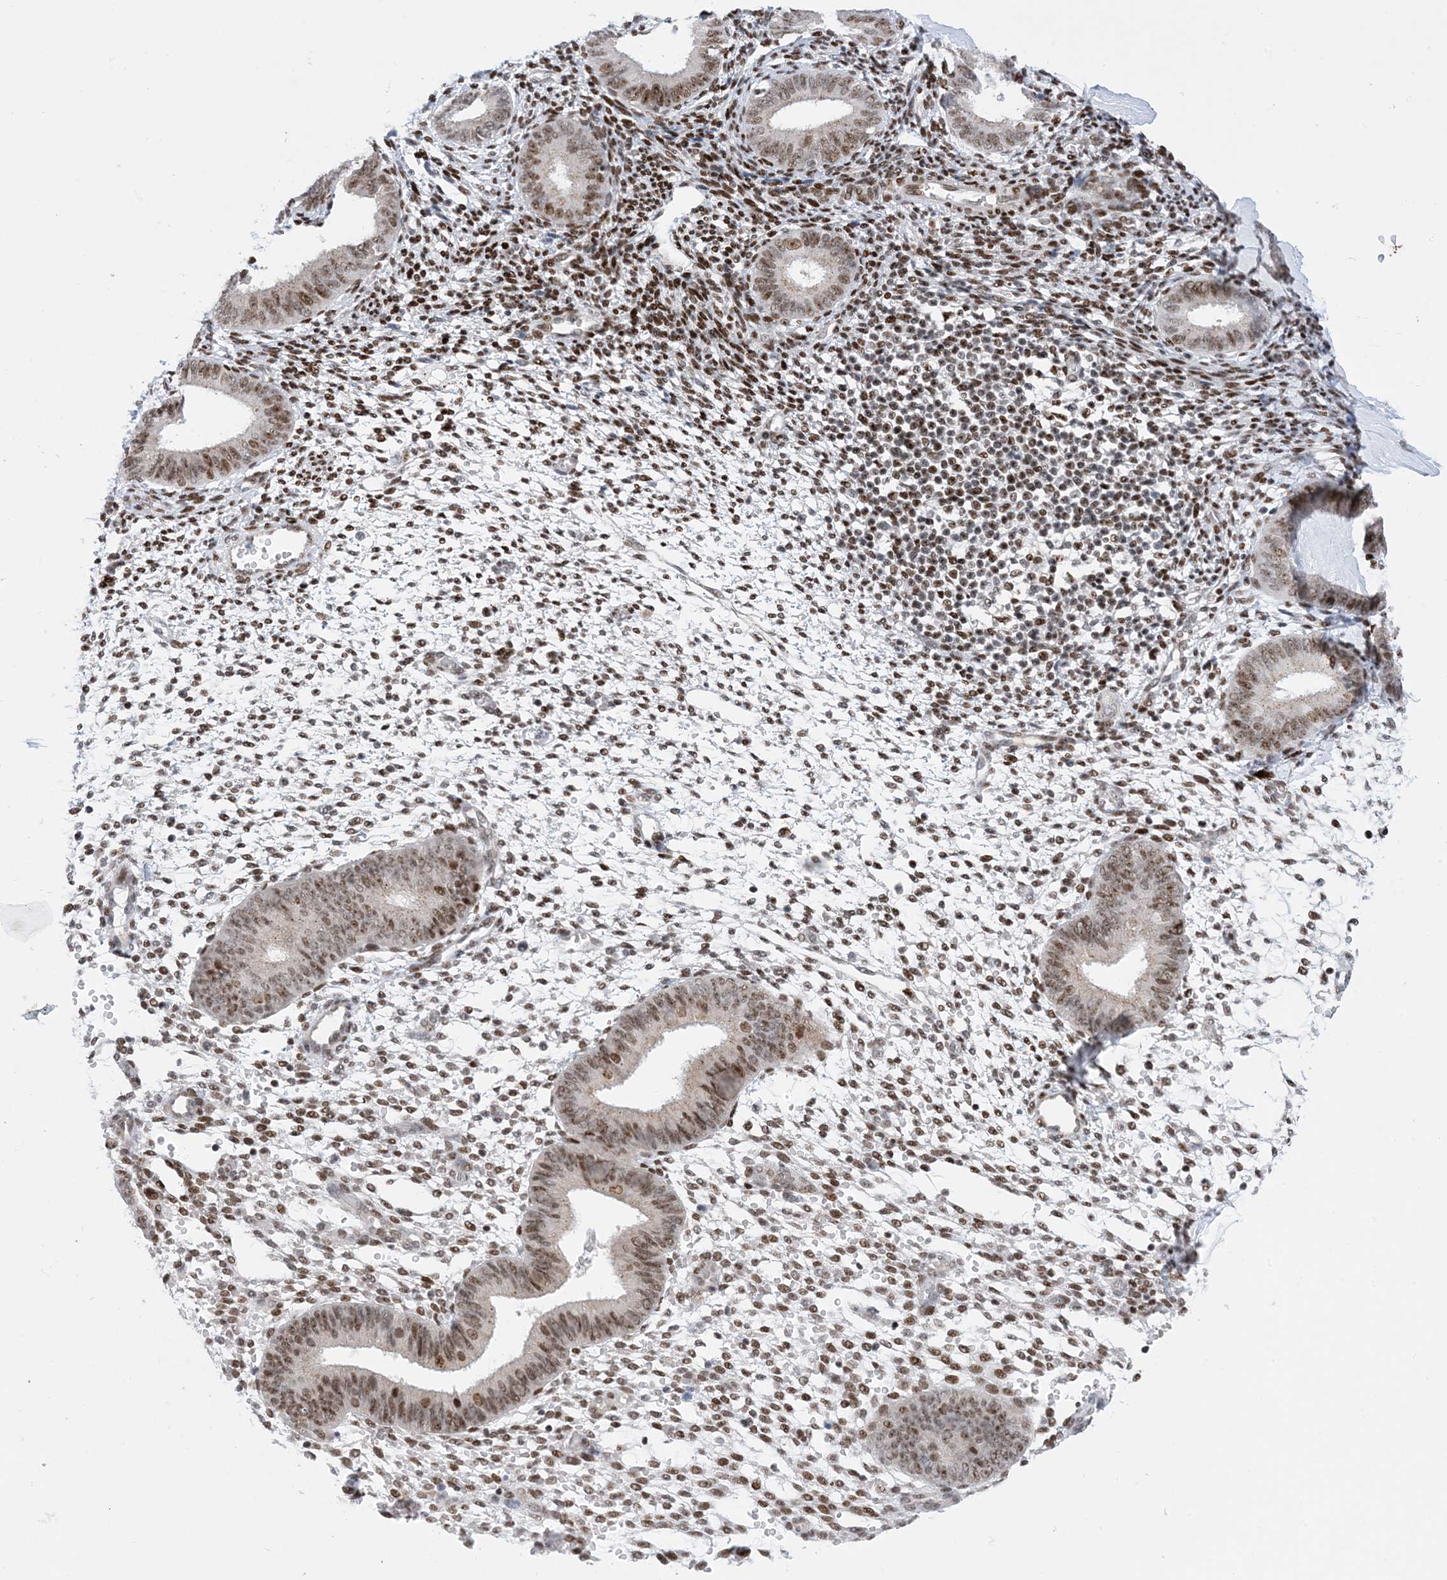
{"staining": {"intensity": "moderate", "quantity": "25%-75%", "location": "nuclear"}, "tissue": "endometrium", "cell_type": "Cells in endometrial stroma", "image_type": "normal", "snomed": [{"axis": "morphology", "description": "Normal tissue, NOS"}, {"axis": "topography", "description": "Uterus"}, {"axis": "topography", "description": "Endometrium"}], "caption": "DAB (3,3'-diaminobenzidine) immunohistochemical staining of benign endometrium demonstrates moderate nuclear protein staining in approximately 25%-75% of cells in endometrial stroma. Nuclei are stained in blue.", "gene": "TSPYL1", "patient": {"sex": "female", "age": 48}}